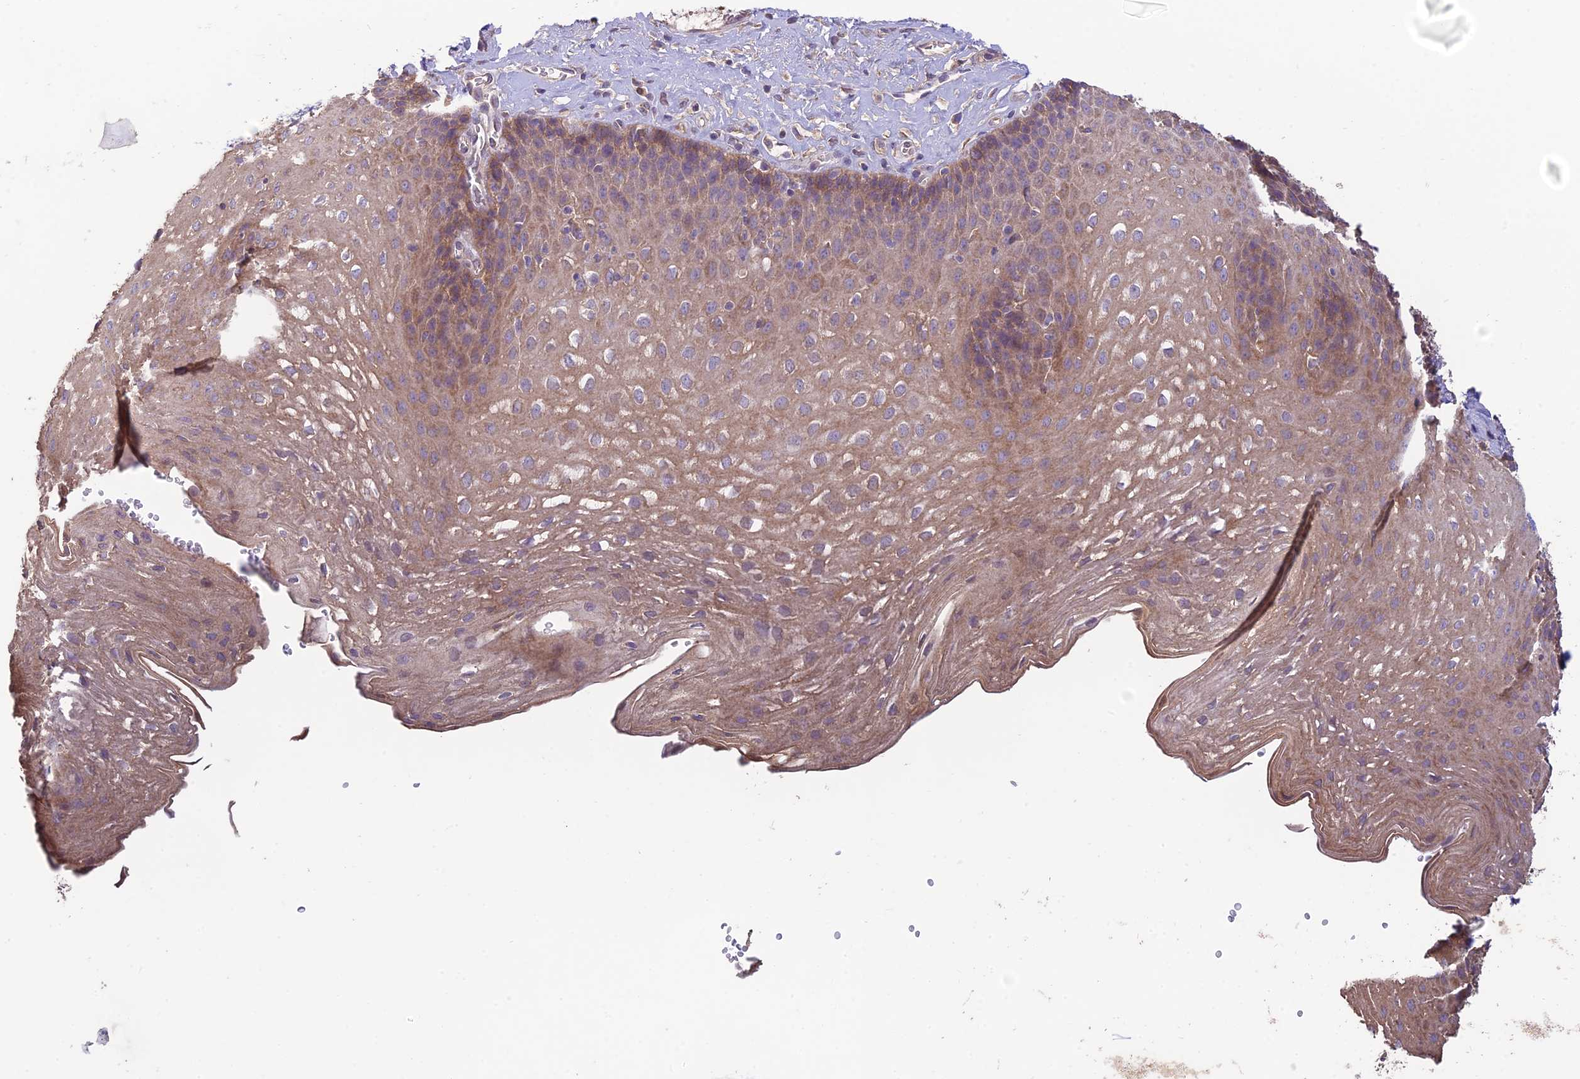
{"staining": {"intensity": "moderate", "quantity": "25%-75%", "location": "cytoplasmic/membranous"}, "tissue": "esophagus", "cell_type": "Squamous epithelial cells", "image_type": "normal", "snomed": [{"axis": "morphology", "description": "Normal tissue, NOS"}, {"axis": "topography", "description": "Esophagus"}], "caption": "A brown stain highlights moderate cytoplasmic/membranous staining of a protein in squamous epithelial cells of unremarkable human esophagus. (Brightfield microscopy of DAB IHC at high magnification).", "gene": "MRNIP", "patient": {"sex": "female", "age": 66}}